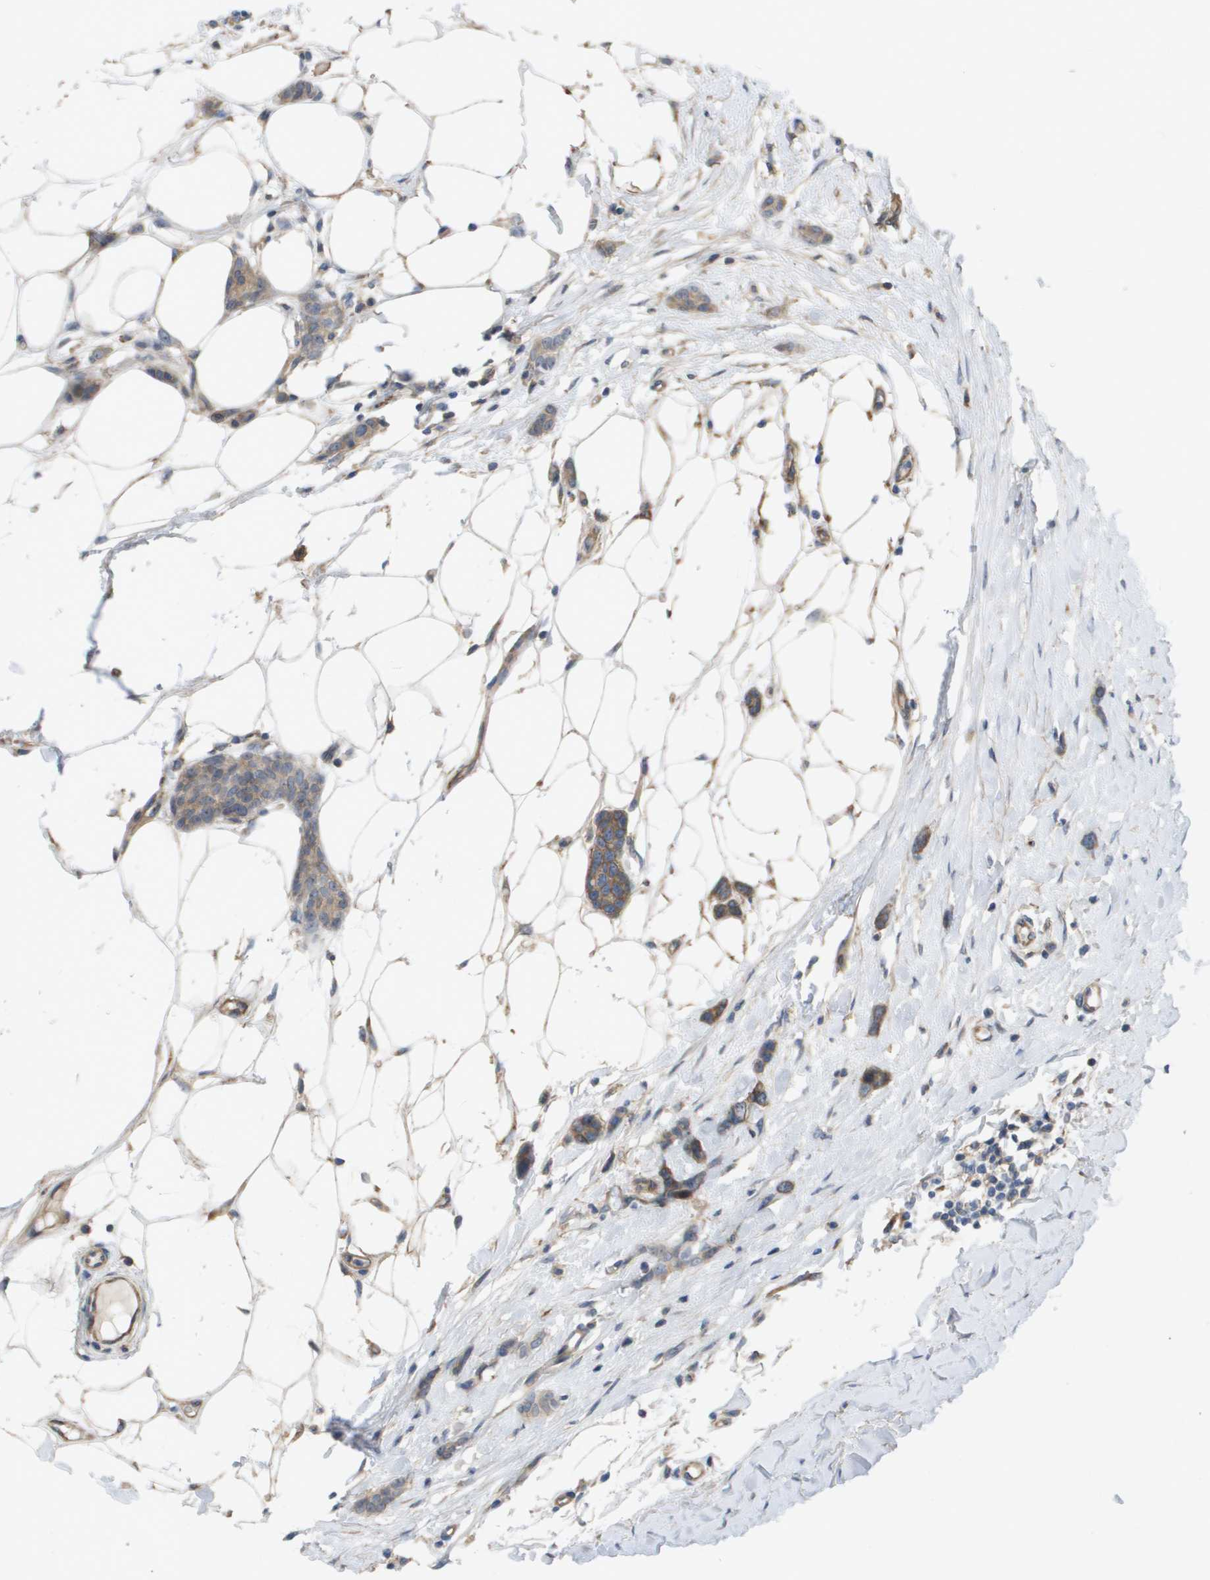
{"staining": {"intensity": "weak", "quantity": ">75%", "location": "cytoplasmic/membranous"}, "tissue": "breast cancer", "cell_type": "Tumor cells", "image_type": "cancer", "snomed": [{"axis": "morphology", "description": "Lobular carcinoma"}, {"axis": "topography", "description": "Skin"}, {"axis": "topography", "description": "Breast"}], "caption": "Tumor cells show low levels of weak cytoplasmic/membranous expression in about >75% of cells in human breast cancer.", "gene": "MTARC2", "patient": {"sex": "female", "age": 46}}